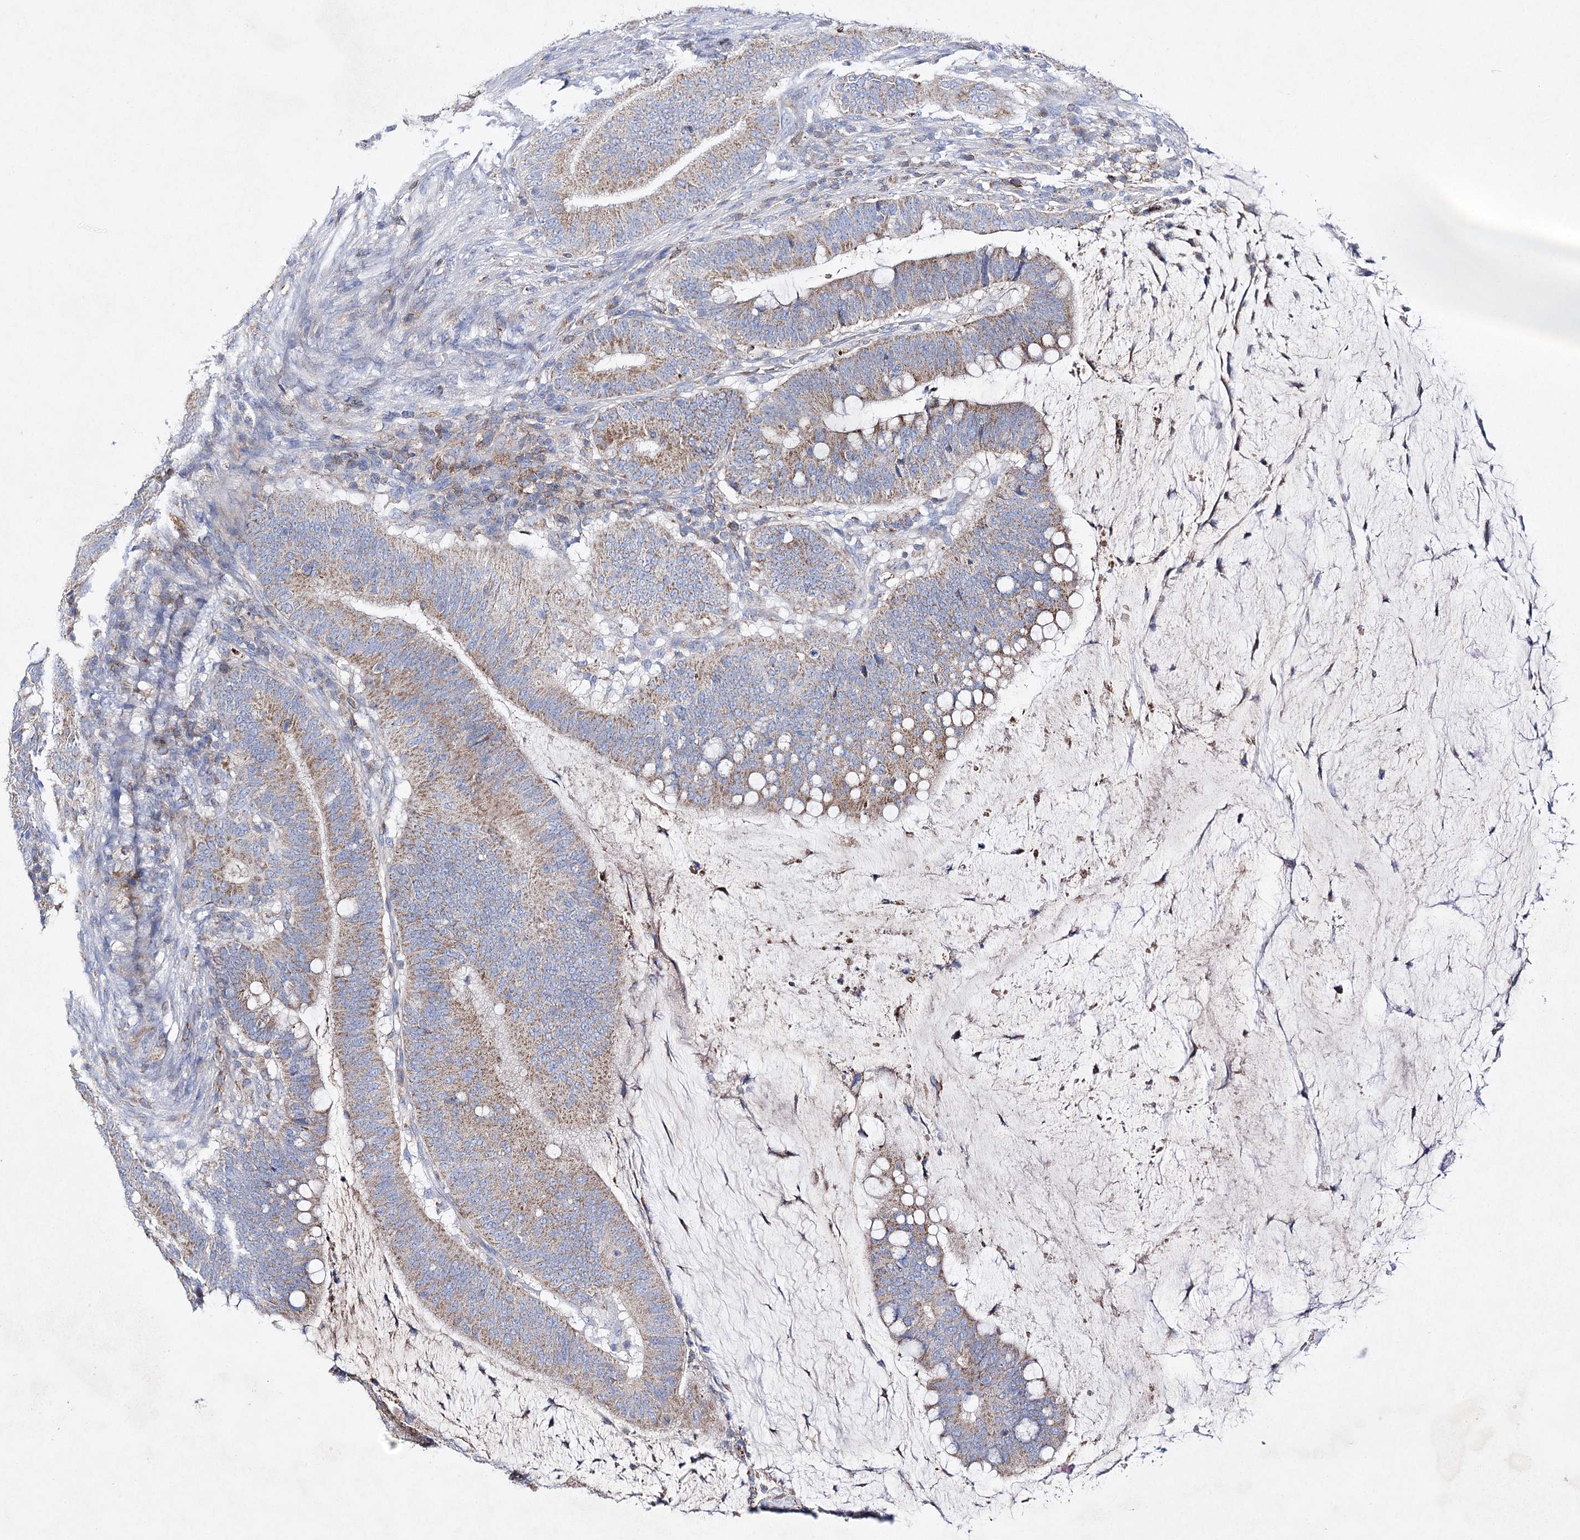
{"staining": {"intensity": "moderate", "quantity": ">75%", "location": "cytoplasmic/membranous"}, "tissue": "colorectal cancer", "cell_type": "Tumor cells", "image_type": "cancer", "snomed": [{"axis": "morphology", "description": "Adenocarcinoma, NOS"}, {"axis": "topography", "description": "Colon"}], "caption": "An immunohistochemistry (IHC) photomicrograph of tumor tissue is shown. Protein staining in brown shows moderate cytoplasmic/membranous positivity in colorectal adenocarcinoma within tumor cells. The protein of interest is stained brown, and the nuclei are stained in blue (DAB (3,3'-diaminobenzidine) IHC with brightfield microscopy, high magnification).", "gene": "COX15", "patient": {"sex": "female", "age": 66}}